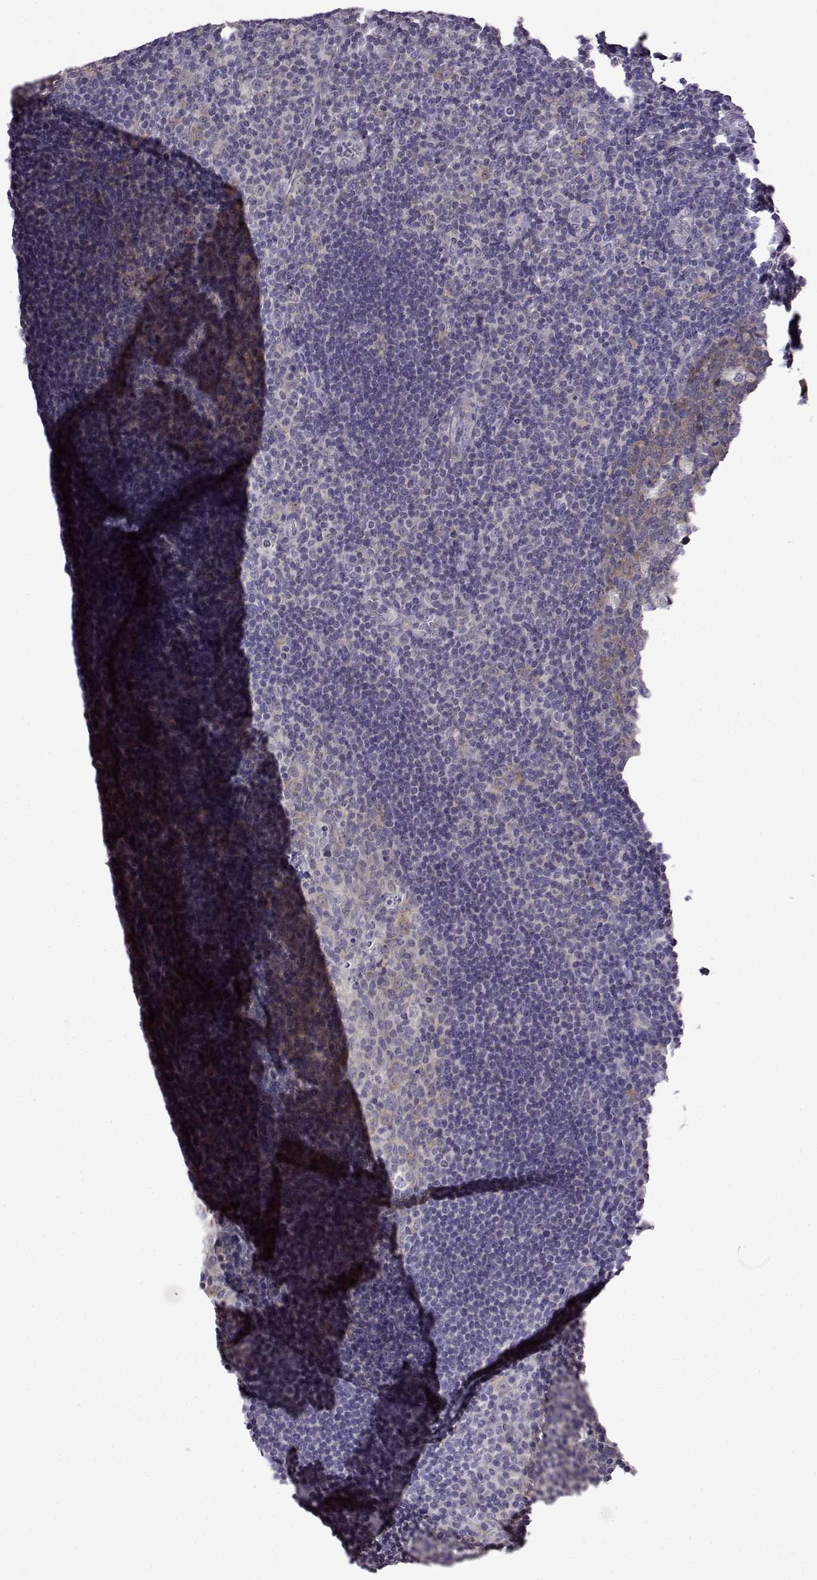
{"staining": {"intensity": "weak", "quantity": "25%-75%", "location": "cytoplasmic/membranous"}, "tissue": "tonsil", "cell_type": "Germinal center cells", "image_type": "normal", "snomed": [{"axis": "morphology", "description": "Normal tissue, NOS"}, {"axis": "topography", "description": "Tonsil"}], "caption": "Tonsil was stained to show a protein in brown. There is low levels of weak cytoplasmic/membranous expression in approximately 25%-75% of germinal center cells.", "gene": "VGF", "patient": {"sex": "male", "age": 17}}